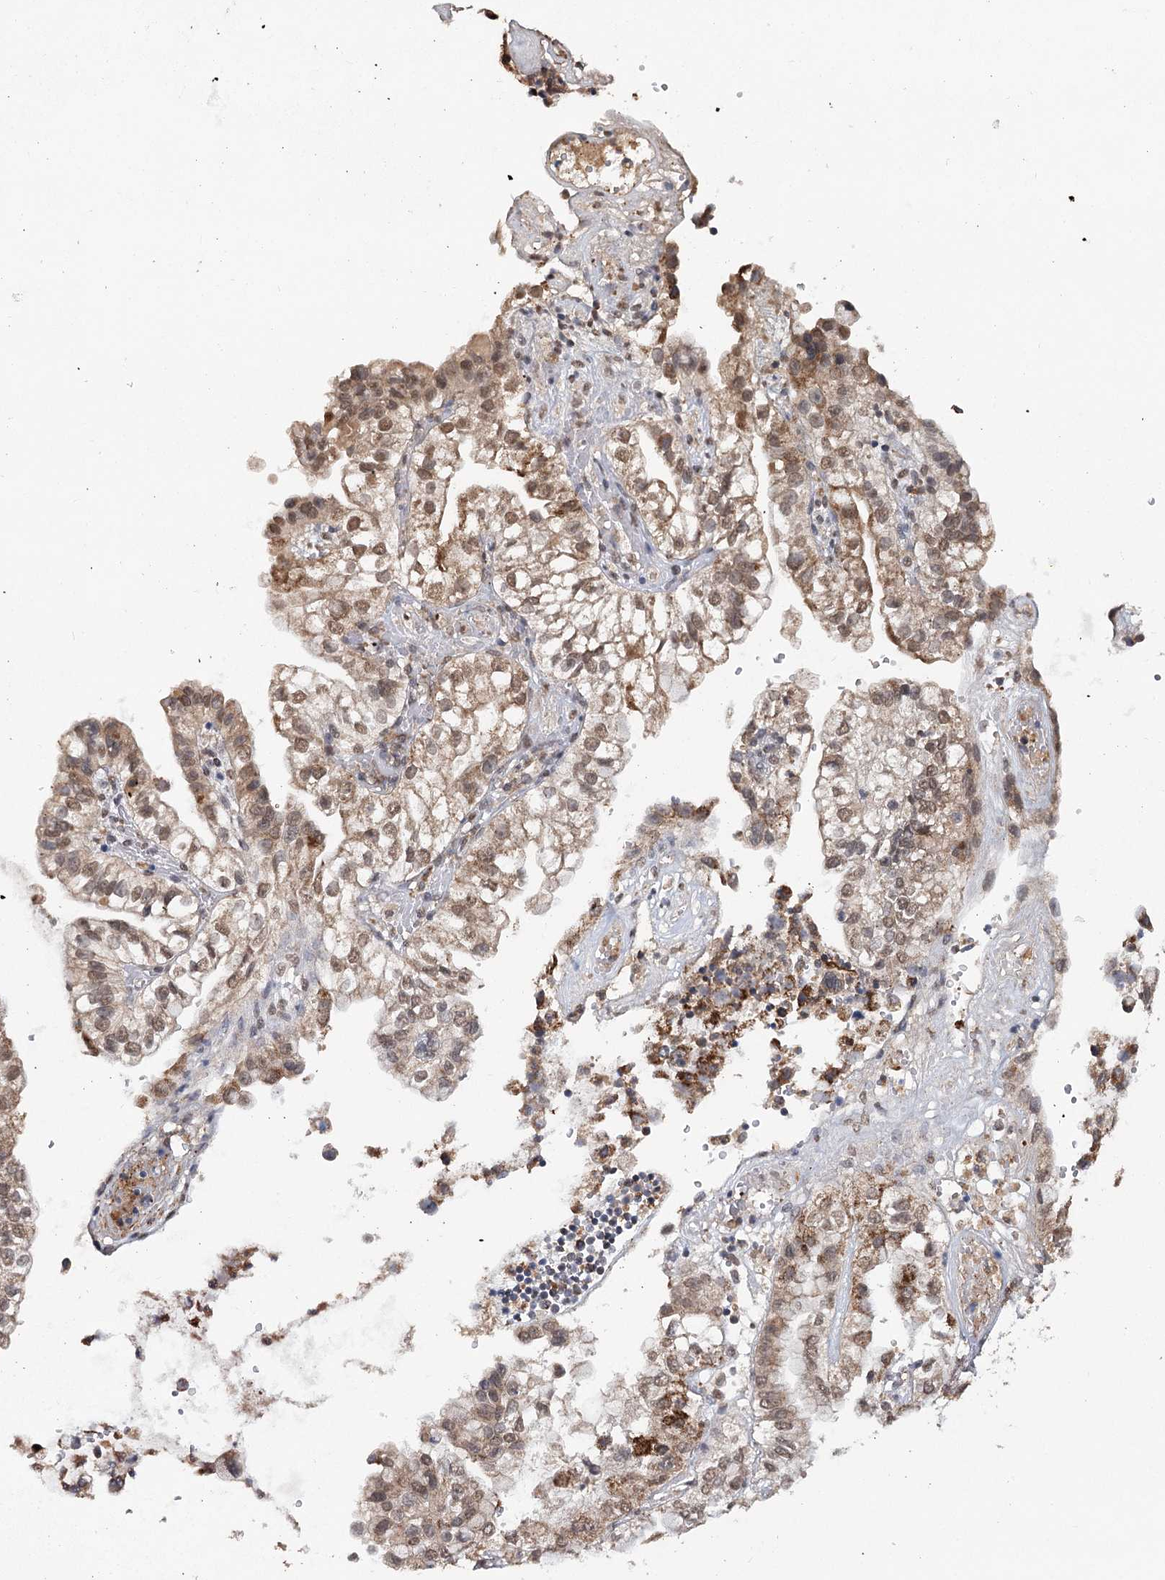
{"staining": {"intensity": "moderate", "quantity": ">75%", "location": "cytoplasmic/membranous,nuclear"}, "tissue": "liver cancer", "cell_type": "Tumor cells", "image_type": "cancer", "snomed": [{"axis": "morphology", "description": "Cholangiocarcinoma"}, {"axis": "topography", "description": "Liver"}], "caption": "This micrograph reveals immunohistochemistry (IHC) staining of human liver cancer (cholangiocarcinoma), with medium moderate cytoplasmic/membranous and nuclear positivity in about >75% of tumor cells.", "gene": "ZNRF3", "patient": {"sex": "female", "age": 79}}